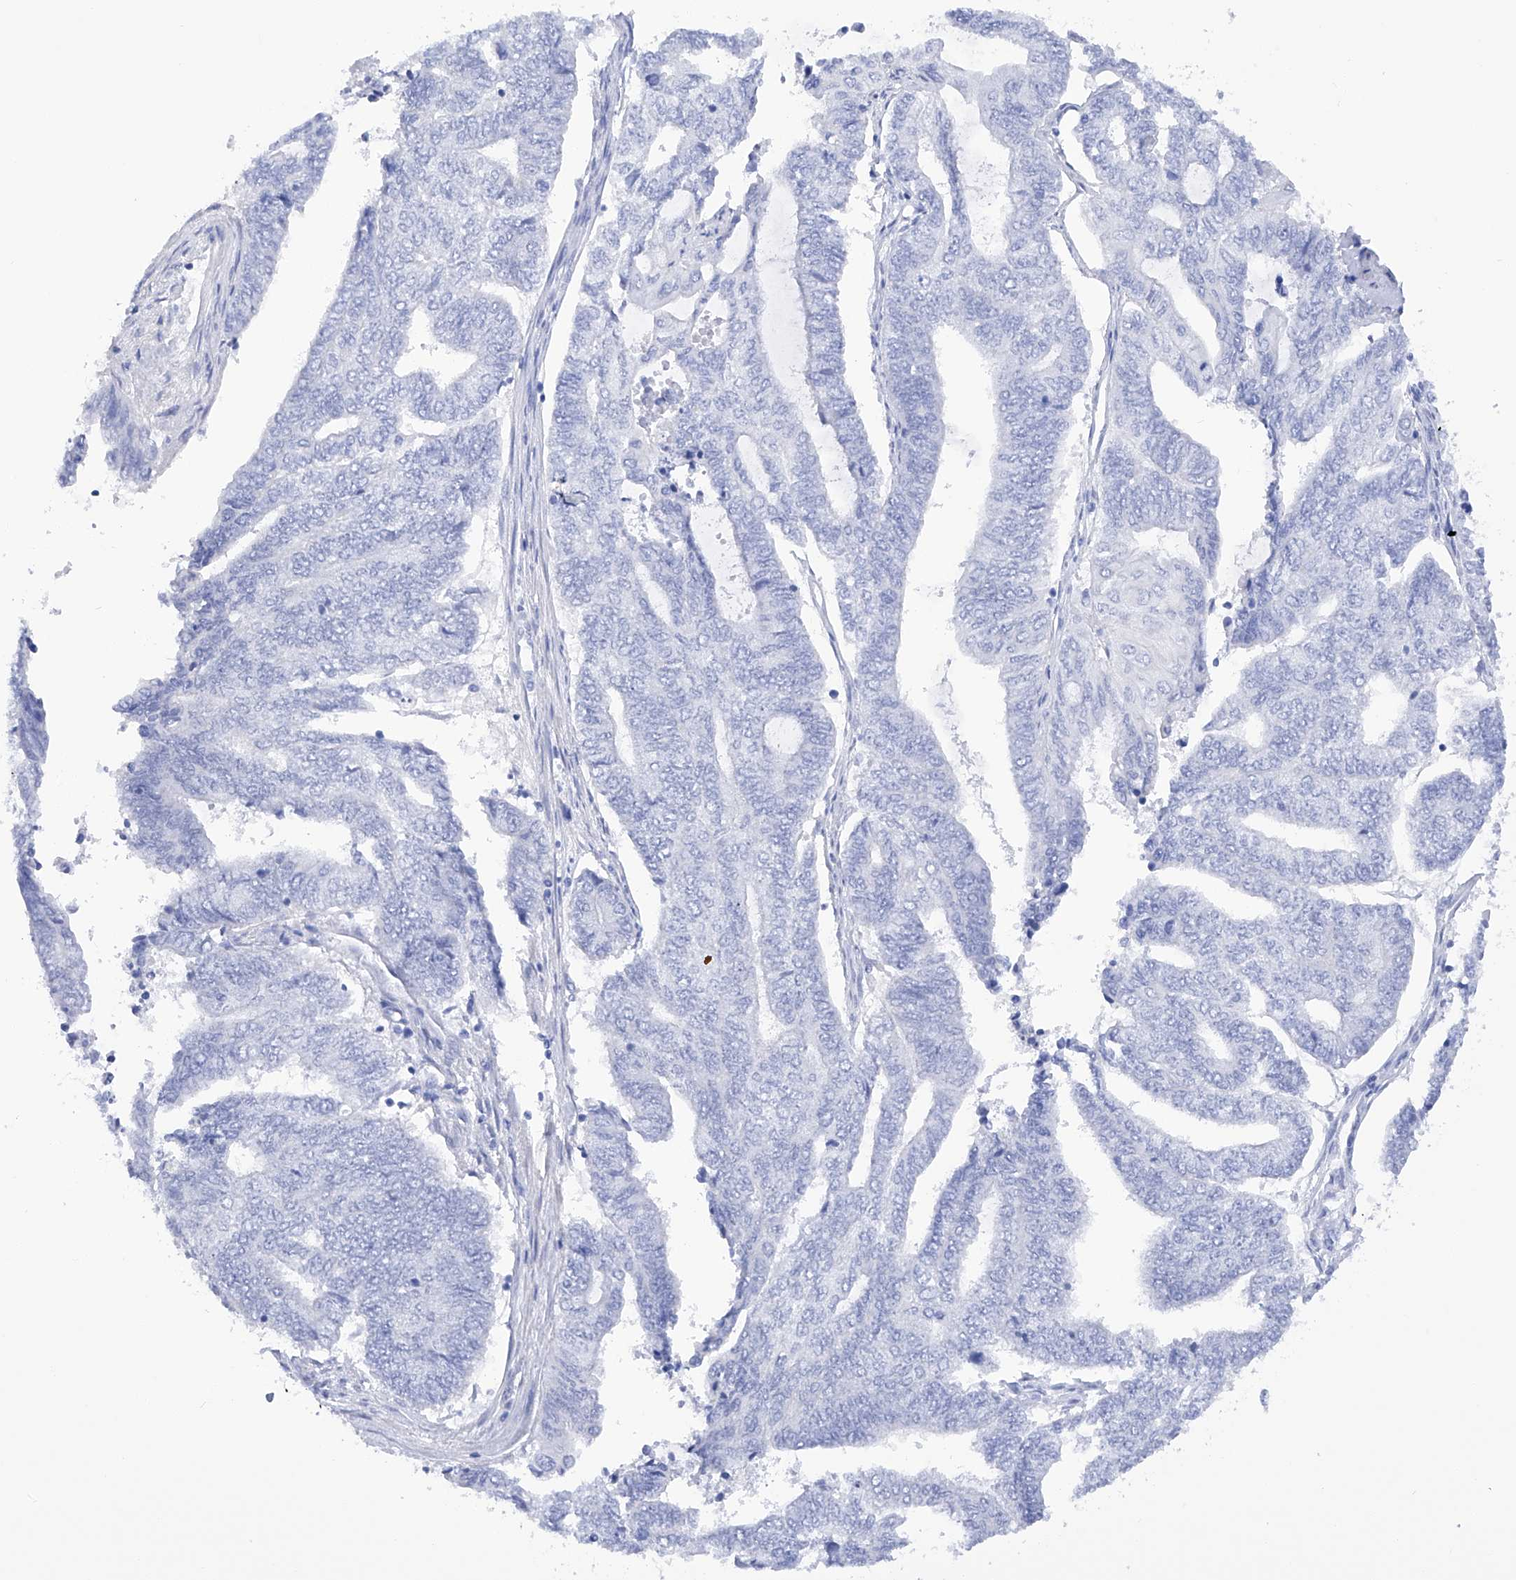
{"staining": {"intensity": "negative", "quantity": "none", "location": "none"}, "tissue": "endometrial cancer", "cell_type": "Tumor cells", "image_type": "cancer", "snomed": [{"axis": "morphology", "description": "Adenocarcinoma, NOS"}, {"axis": "topography", "description": "Uterus"}, {"axis": "topography", "description": "Endometrium"}], "caption": "A micrograph of endometrial adenocarcinoma stained for a protein demonstrates no brown staining in tumor cells.", "gene": "FLG", "patient": {"sex": "female", "age": 70}}